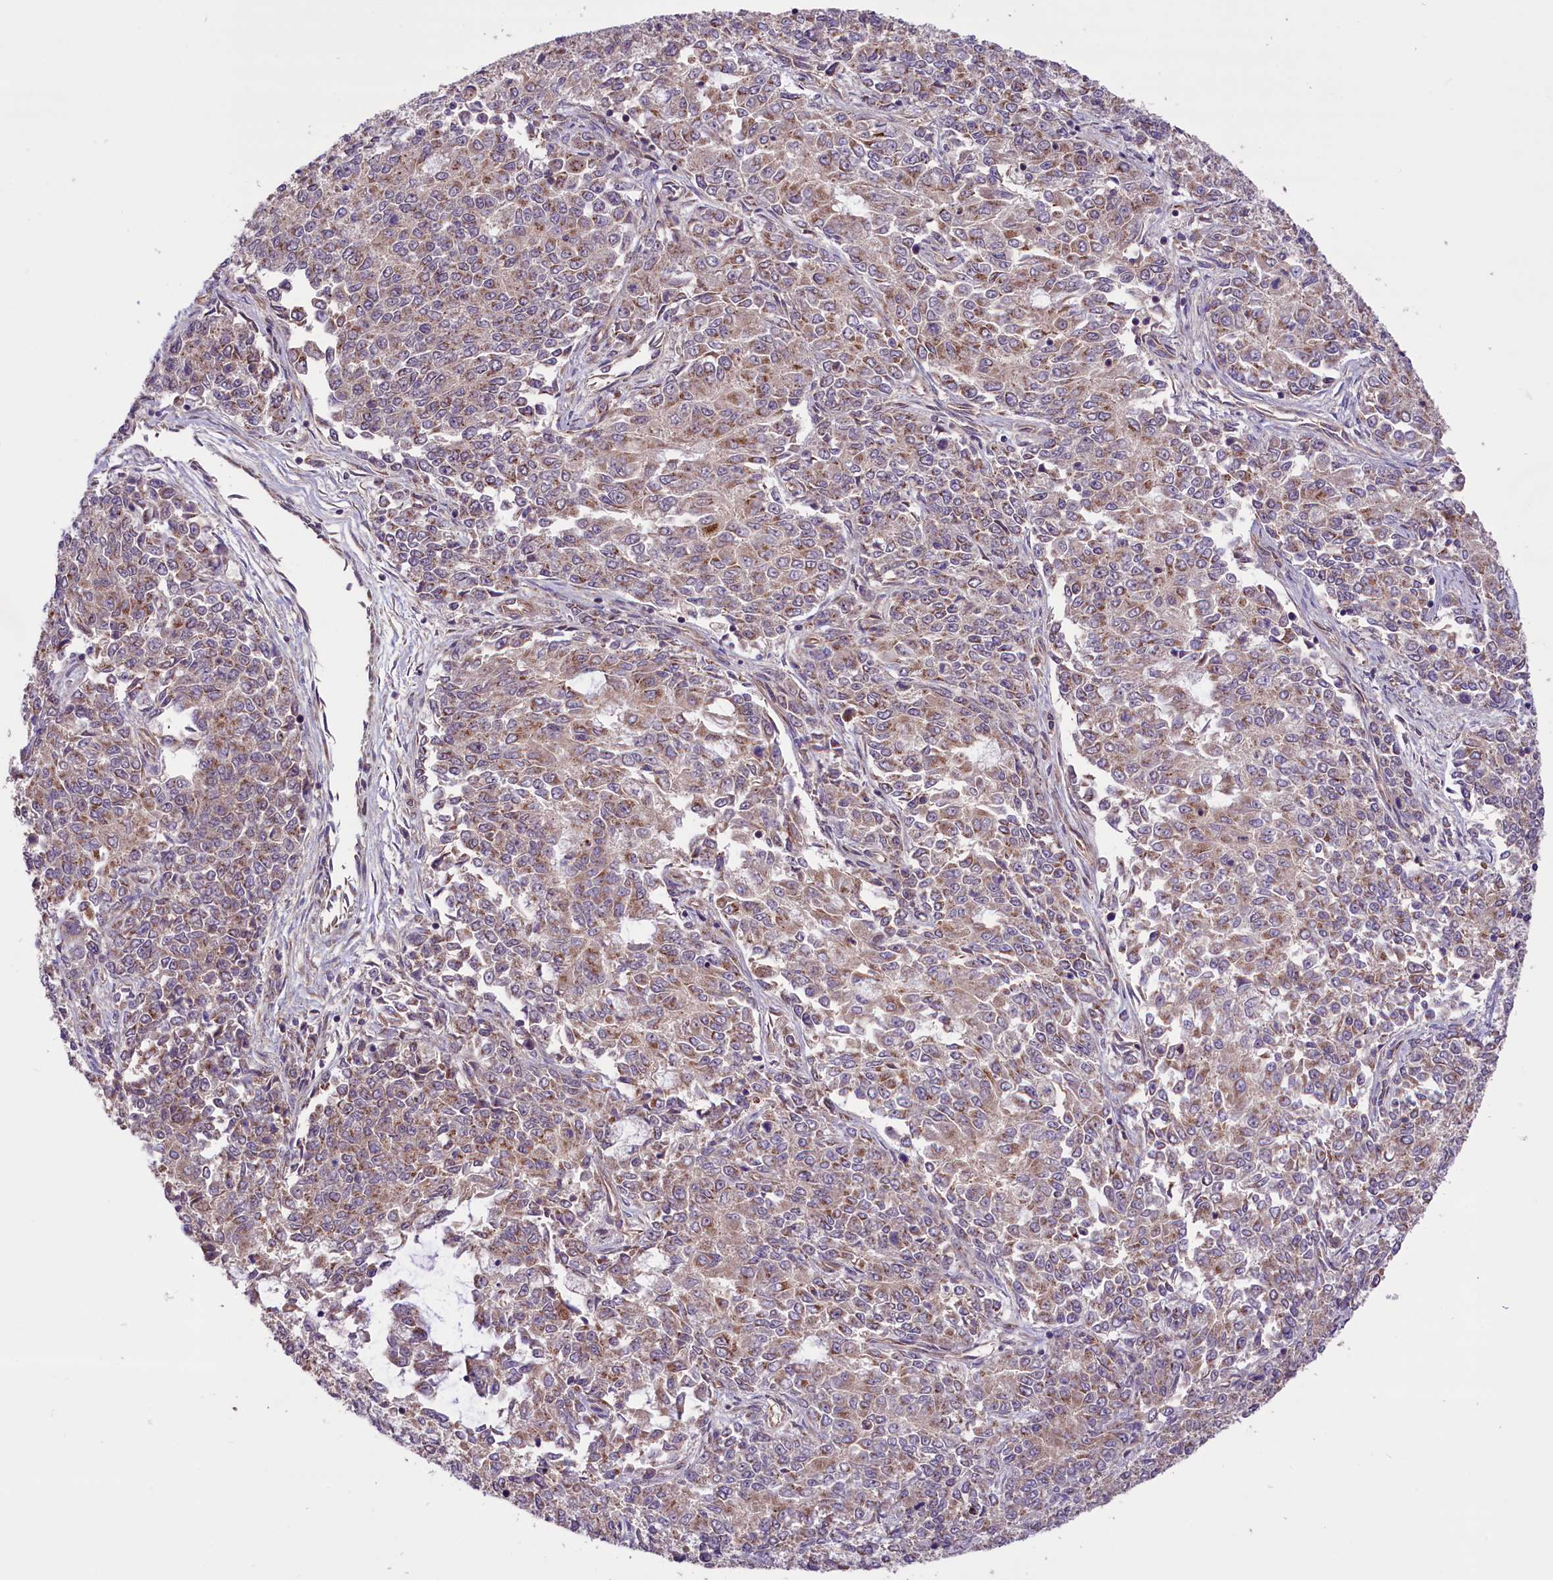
{"staining": {"intensity": "weak", "quantity": "25%-75%", "location": "cytoplasmic/membranous"}, "tissue": "endometrial cancer", "cell_type": "Tumor cells", "image_type": "cancer", "snomed": [{"axis": "morphology", "description": "Adenocarcinoma, NOS"}, {"axis": "topography", "description": "Endometrium"}], "caption": "A brown stain shows weak cytoplasmic/membranous staining of a protein in human endometrial cancer tumor cells.", "gene": "HDAC5", "patient": {"sex": "female", "age": 50}}